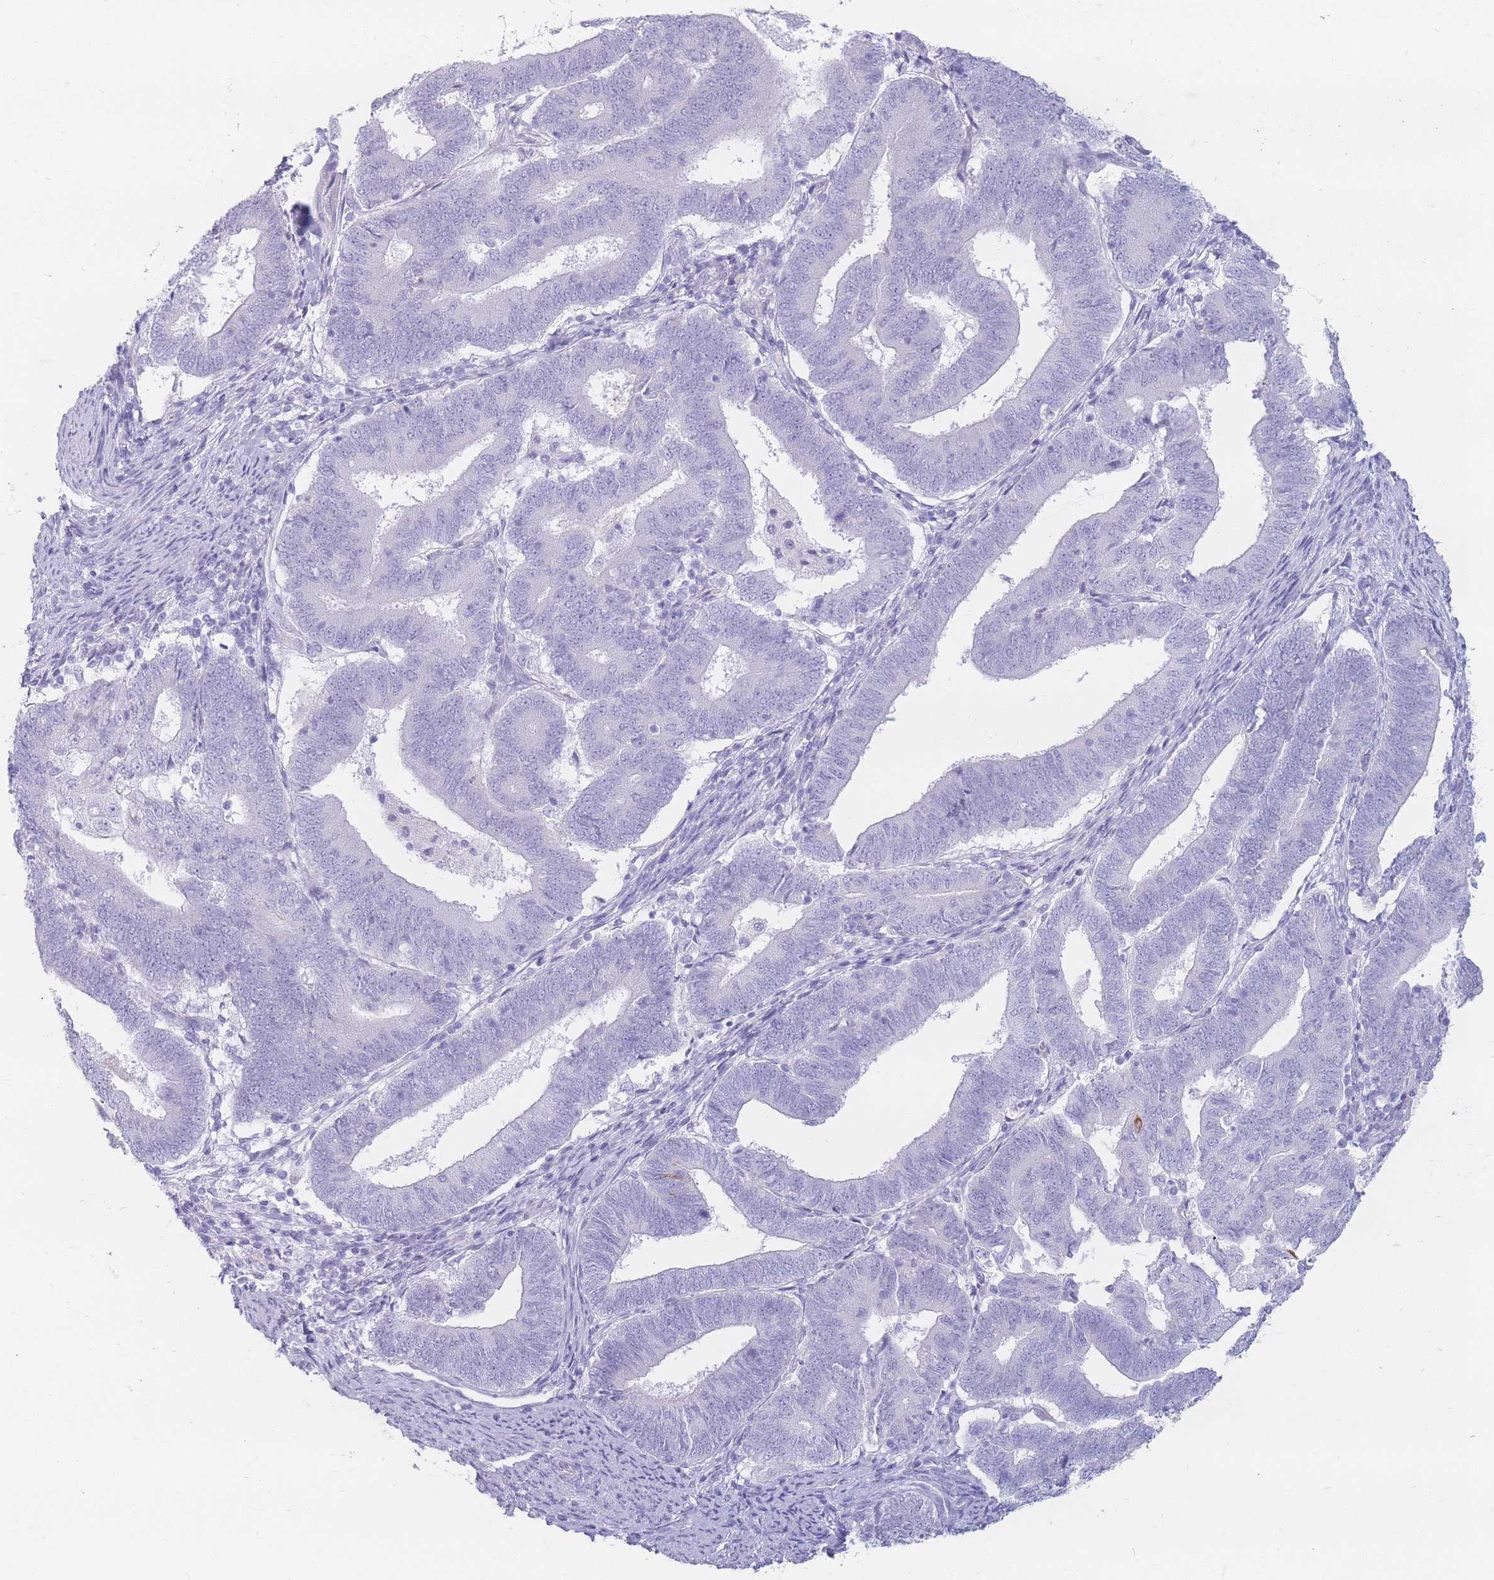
{"staining": {"intensity": "negative", "quantity": "none", "location": "none"}, "tissue": "endometrial cancer", "cell_type": "Tumor cells", "image_type": "cancer", "snomed": [{"axis": "morphology", "description": "Adenocarcinoma, NOS"}, {"axis": "topography", "description": "Endometrium"}], "caption": "Immunohistochemistry (IHC) photomicrograph of human endometrial adenocarcinoma stained for a protein (brown), which displays no staining in tumor cells. The staining is performed using DAB (3,3'-diaminobenzidine) brown chromogen with nuclei counter-stained in using hematoxylin.", "gene": "UPK1A", "patient": {"sex": "female", "age": 70}}